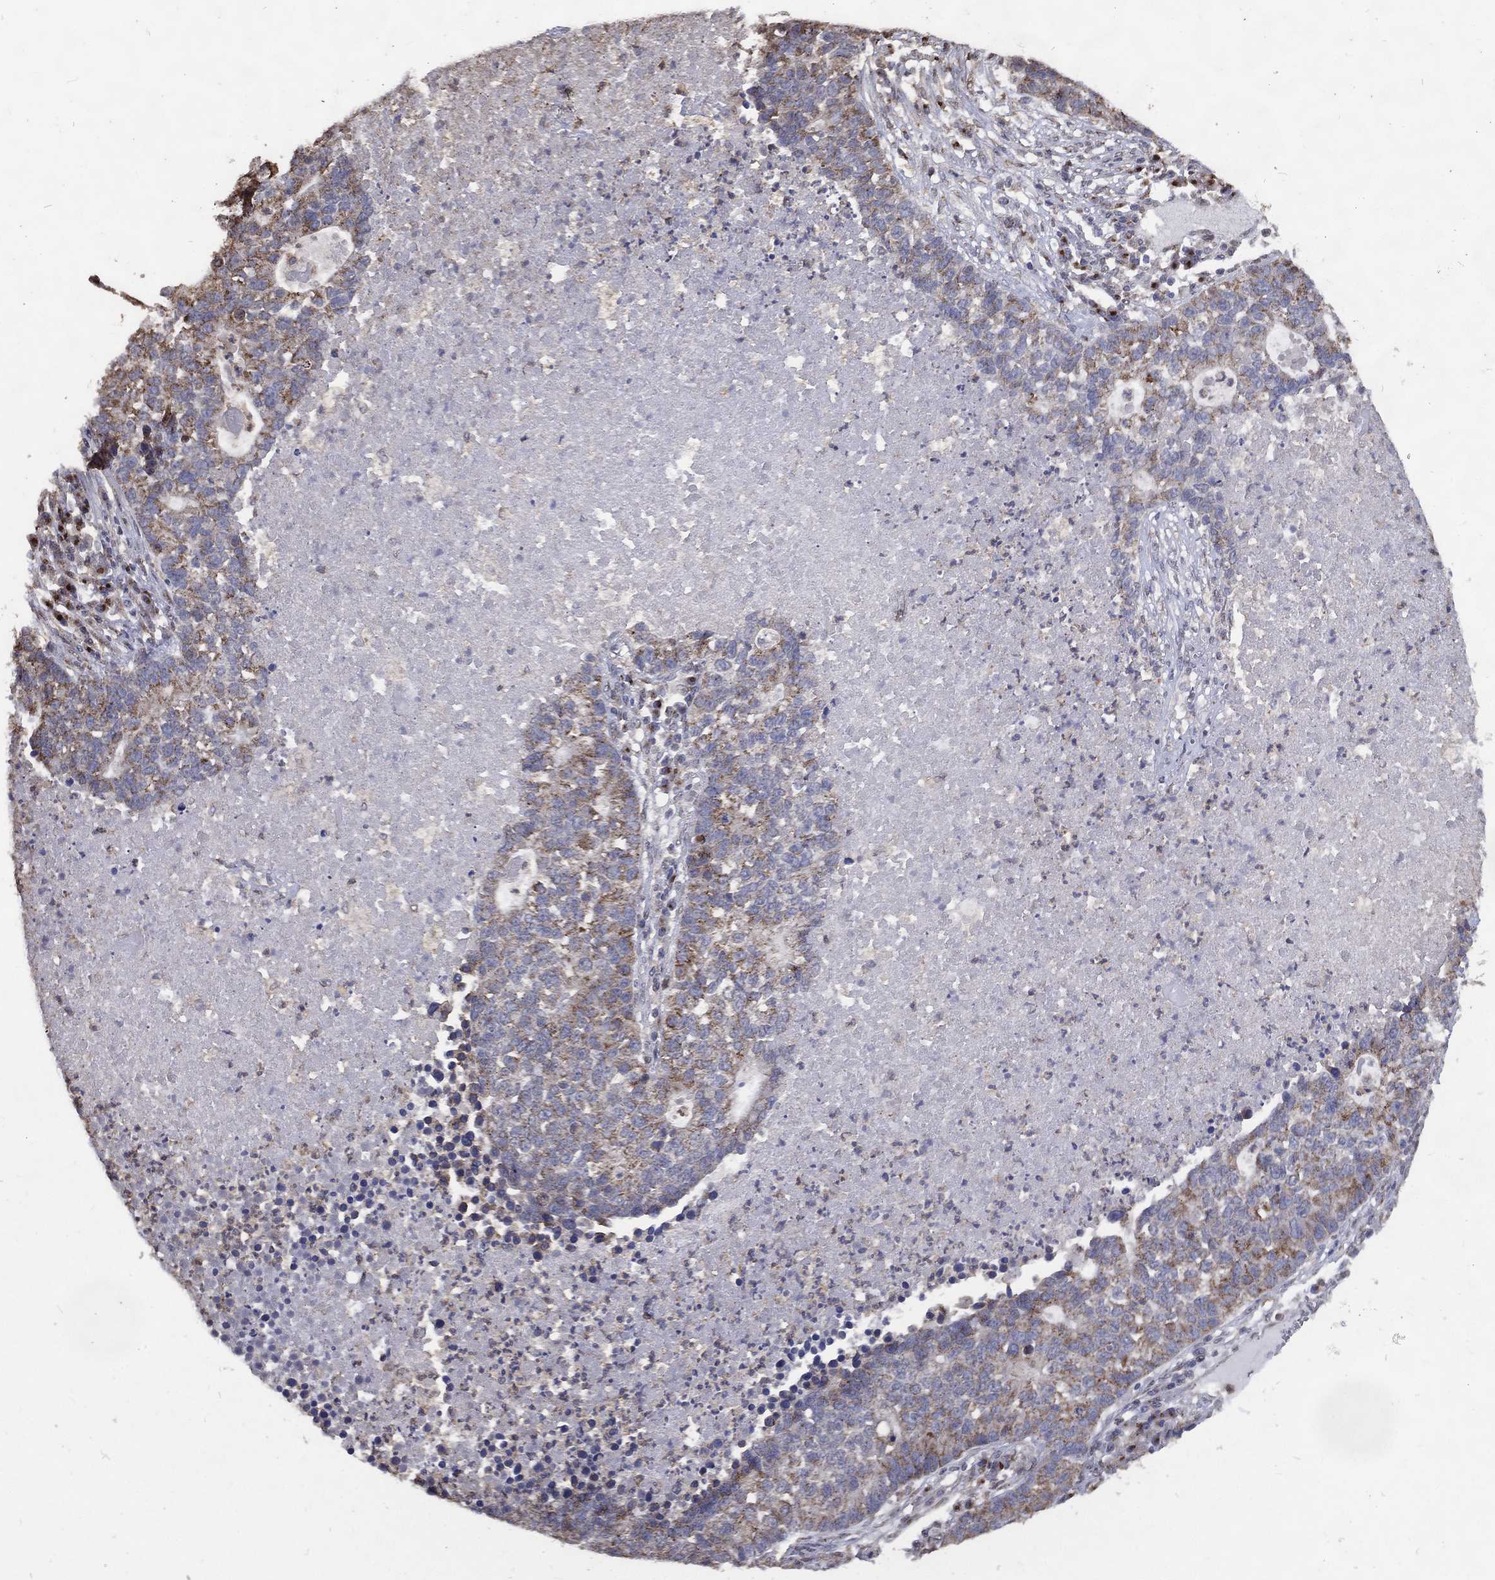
{"staining": {"intensity": "moderate", "quantity": "25%-75%", "location": "cytoplasmic/membranous"}, "tissue": "lung cancer", "cell_type": "Tumor cells", "image_type": "cancer", "snomed": [{"axis": "morphology", "description": "Adenocarcinoma, NOS"}, {"axis": "topography", "description": "Lung"}], "caption": "There is medium levels of moderate cytoplasmic/membranous staining in tumor cells of lung adenocarcinoma, as demonstrated by immunohistochemical staining (brown color).", "gene": "GPR183", "patient": {"sex": "male", "age": 57}}